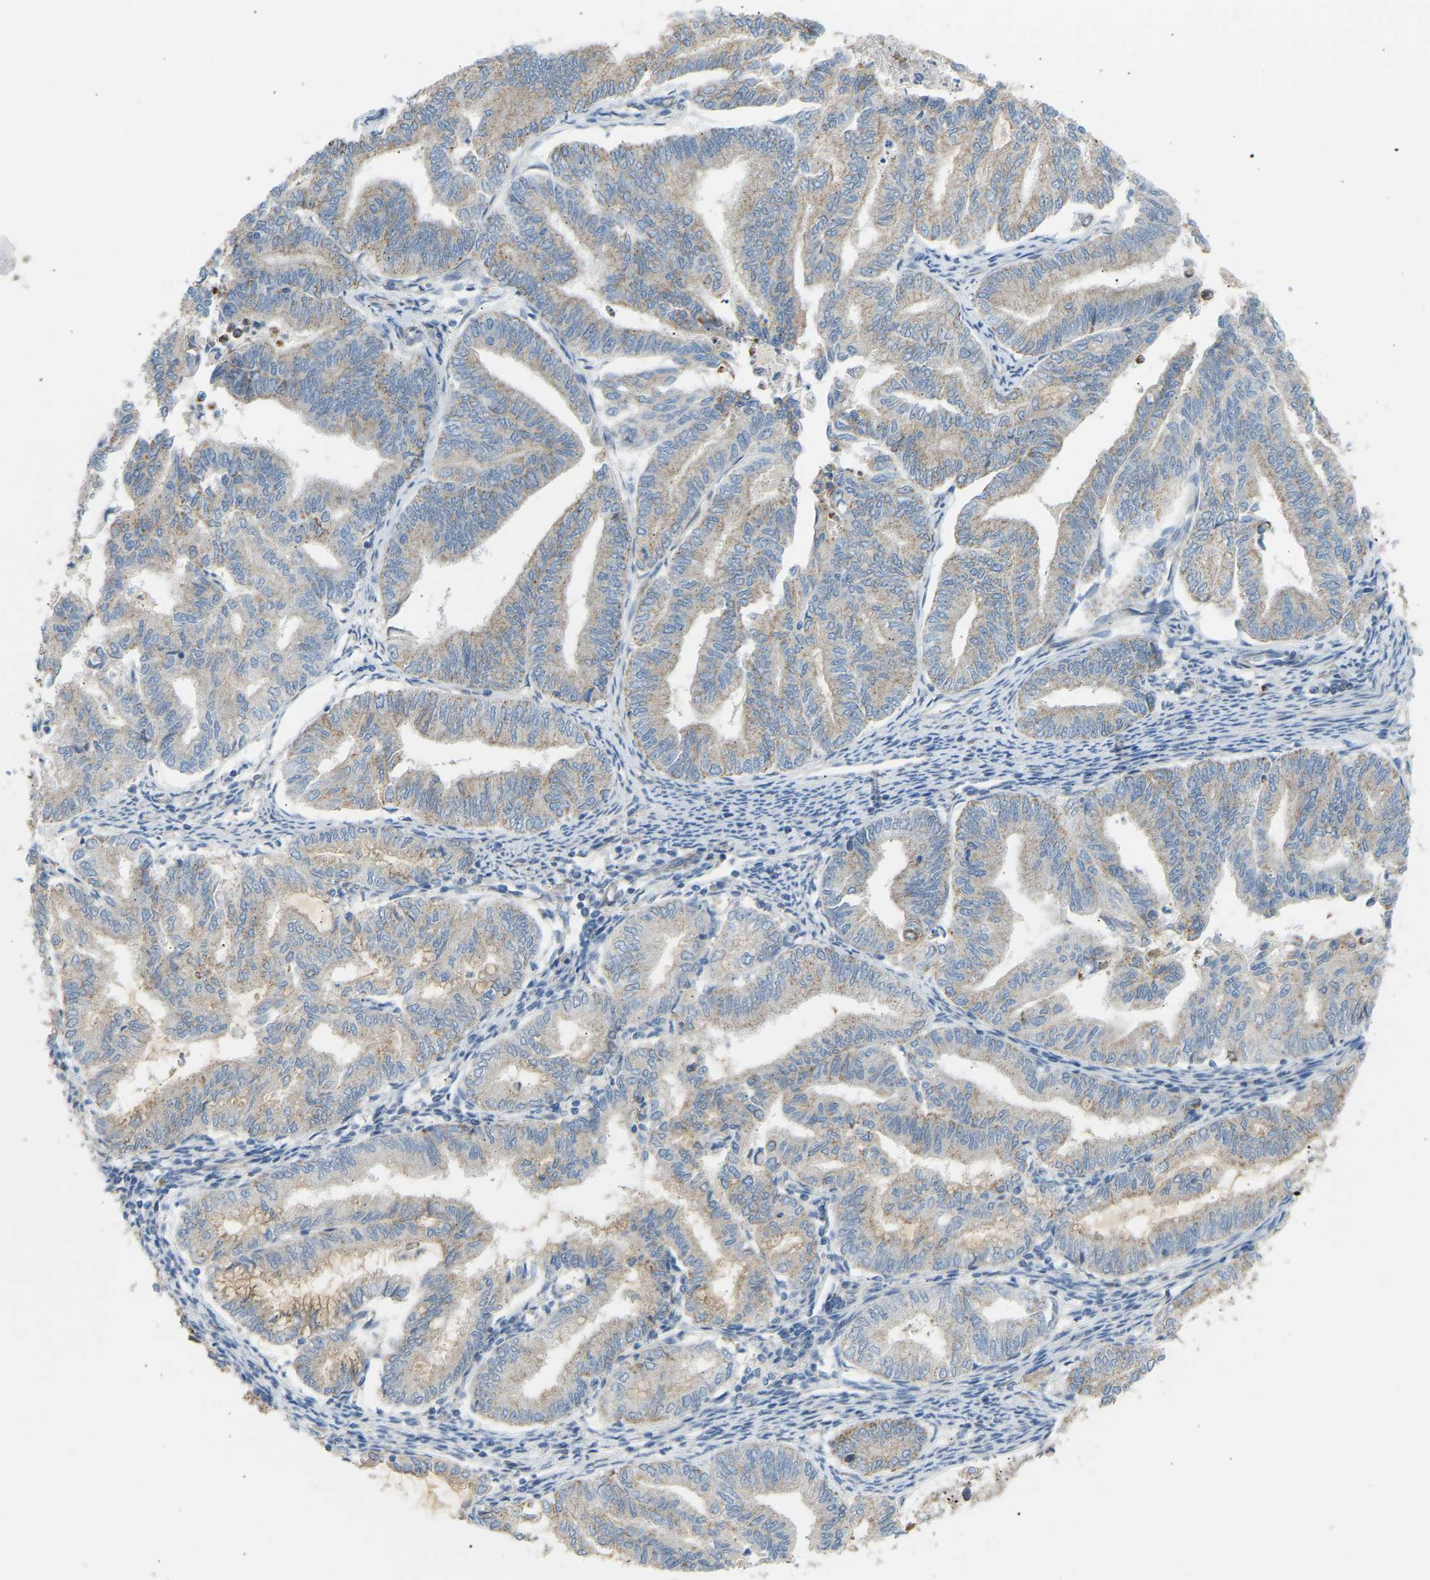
{"staining": {"intensity": "weak", "quantity": ">75%", "location": "cytoplasmic/membranous"}, "tissue": "endometrial cancer", "cell_type": "Tumor cells", "image_type": "cancer", "snomed": [{"axis": "morphology", "description": "Adenocarcinoma, NOS"}, {"axis": "topography", "description": "Endometrium"}], "caption": "Human adenocarcinoma (endometrial) stained with a protein marker reveals weak staining in tumor cells.", "gene": "YIPF2", "patient": {"sex": "female", "age": 79}}